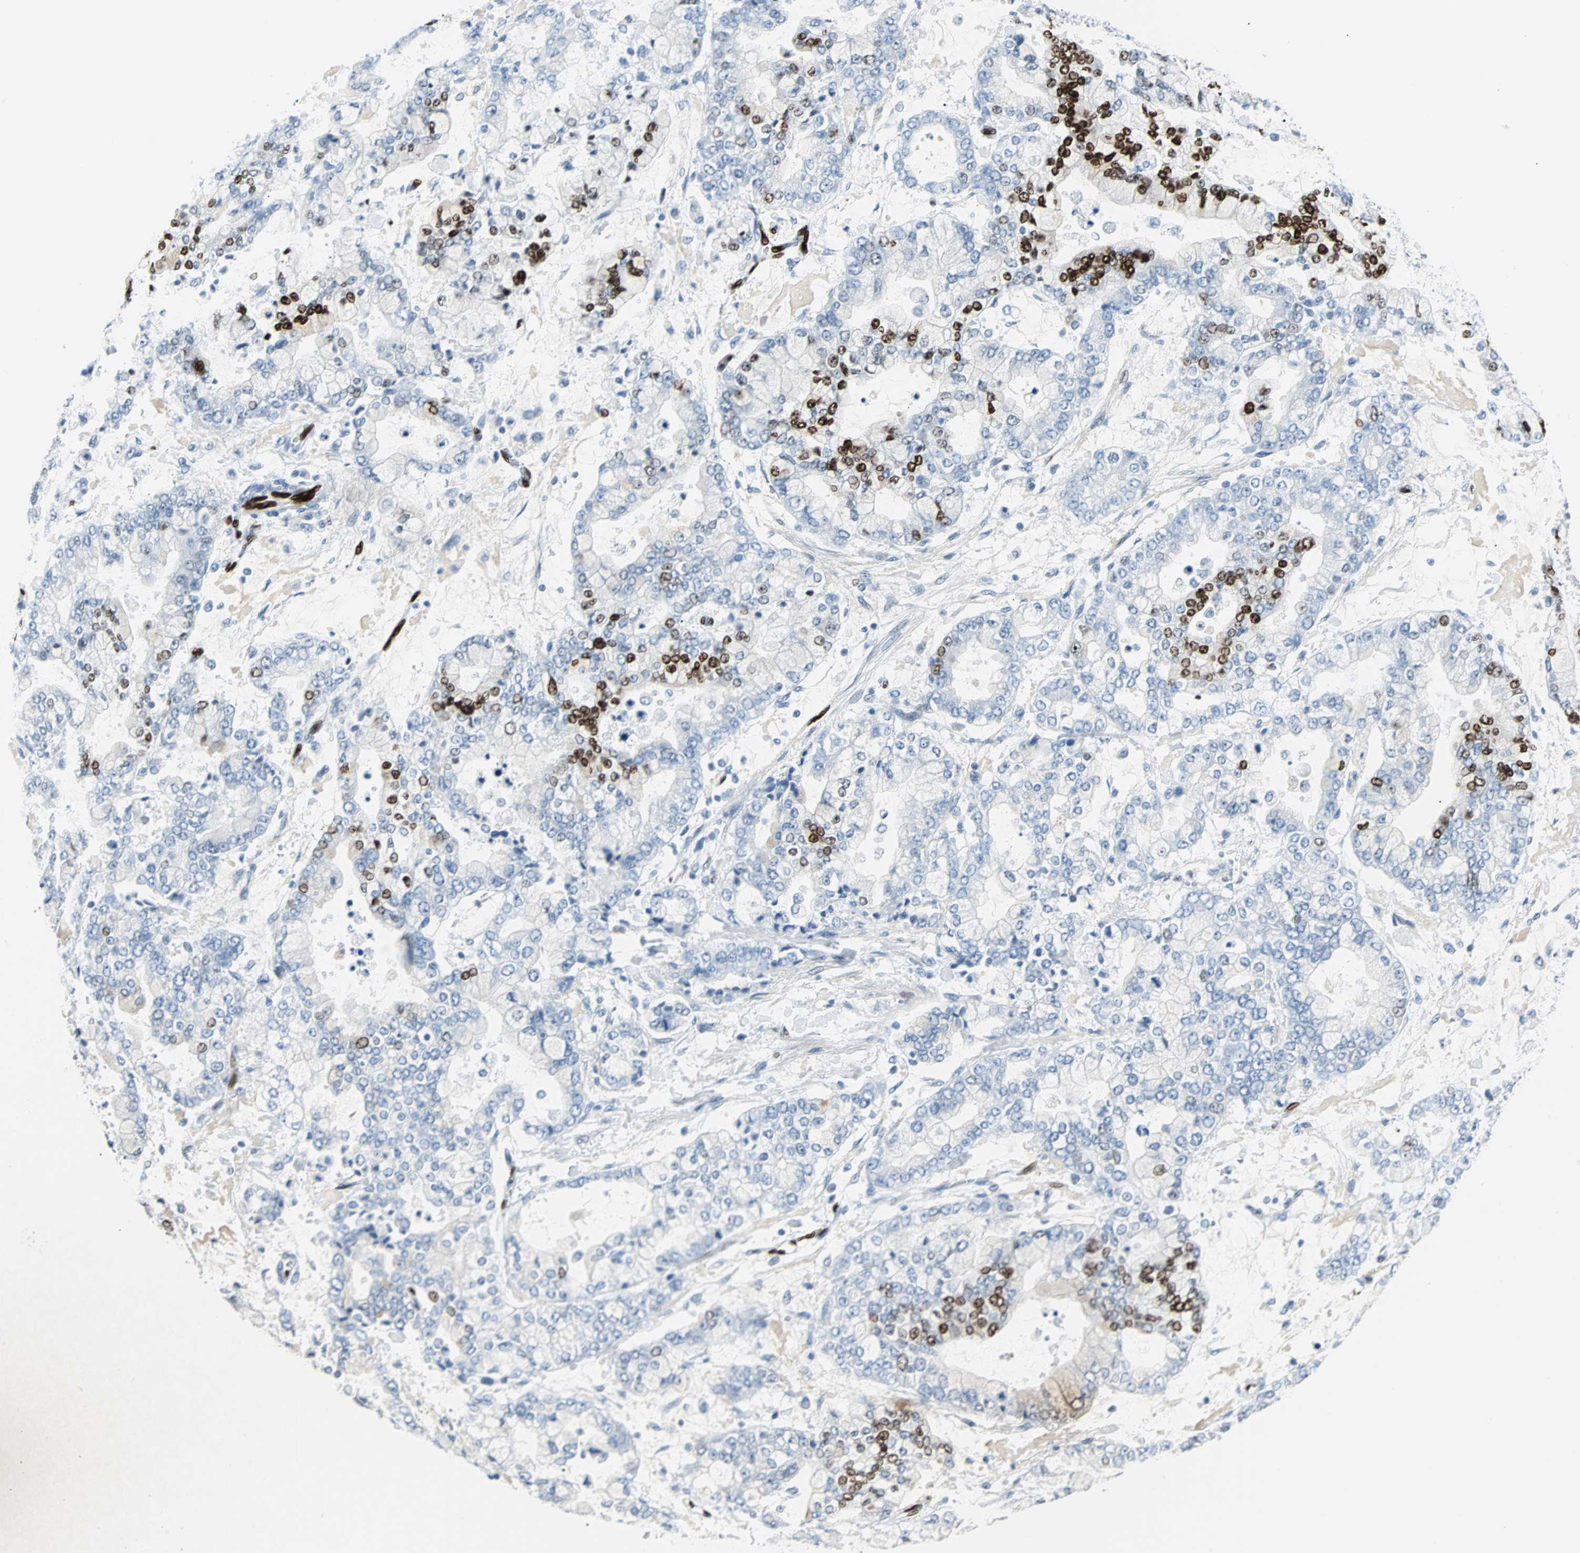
{"staining": {"intensity": "strong", "quantity": "<25%", "location": "nuclear"}, "tissue": "stomach cancer", "cell_type": "Tumor cells", "image_type": "cancer", "snomed": [{"axis": "morphology", "description": "Adenocarcinoma, NOS"}, {"axis": "topography", "description": "Stomach"}], "caption": "Strong nuclear protein positivity is appreciated in about <25% of tumor cells in stomach cancer.", "gene": "IL33", "patient": {"sex": "male", "age": 76}}